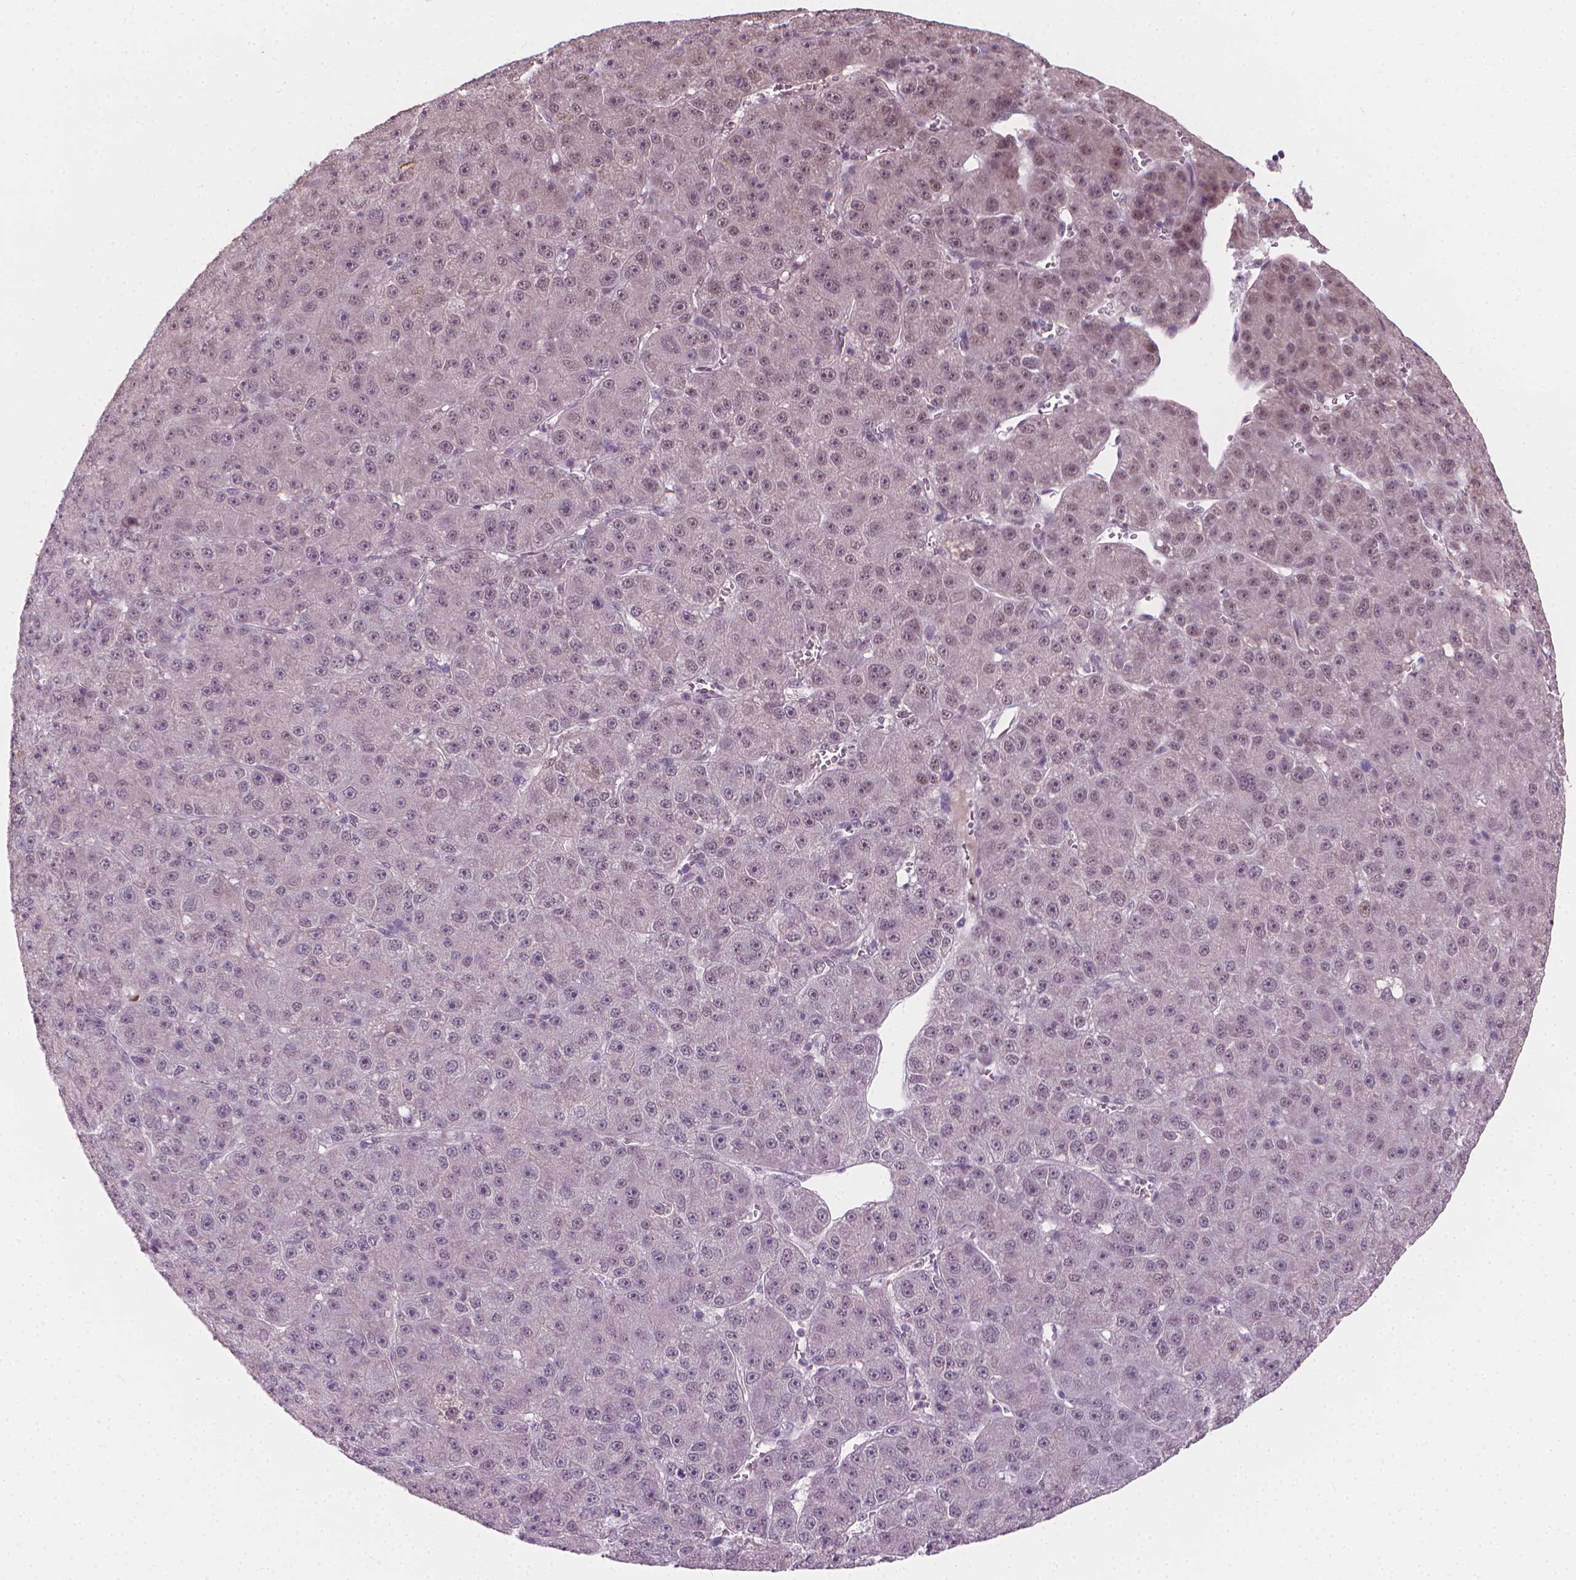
{"staining": {"intensity": "weak", "quantity": "<25%", "location": "nuclear"}, "tissue": "liver cancer", "cell_type": "Tumor cells", "image_type": "cancer", "snomed": [{"axis": "morphology", "description": "Carcinoma, Hepatocellular, NOS"}, {"axis": "topography", "description": "Liver"}], "caption": "A photomicrograph of liver hepatocellular carcinoma stained for a protein reveals no brown staining in tumor cells.", "gene": "CDKN1C", "patient": {"sex": "male", "age": 67}}